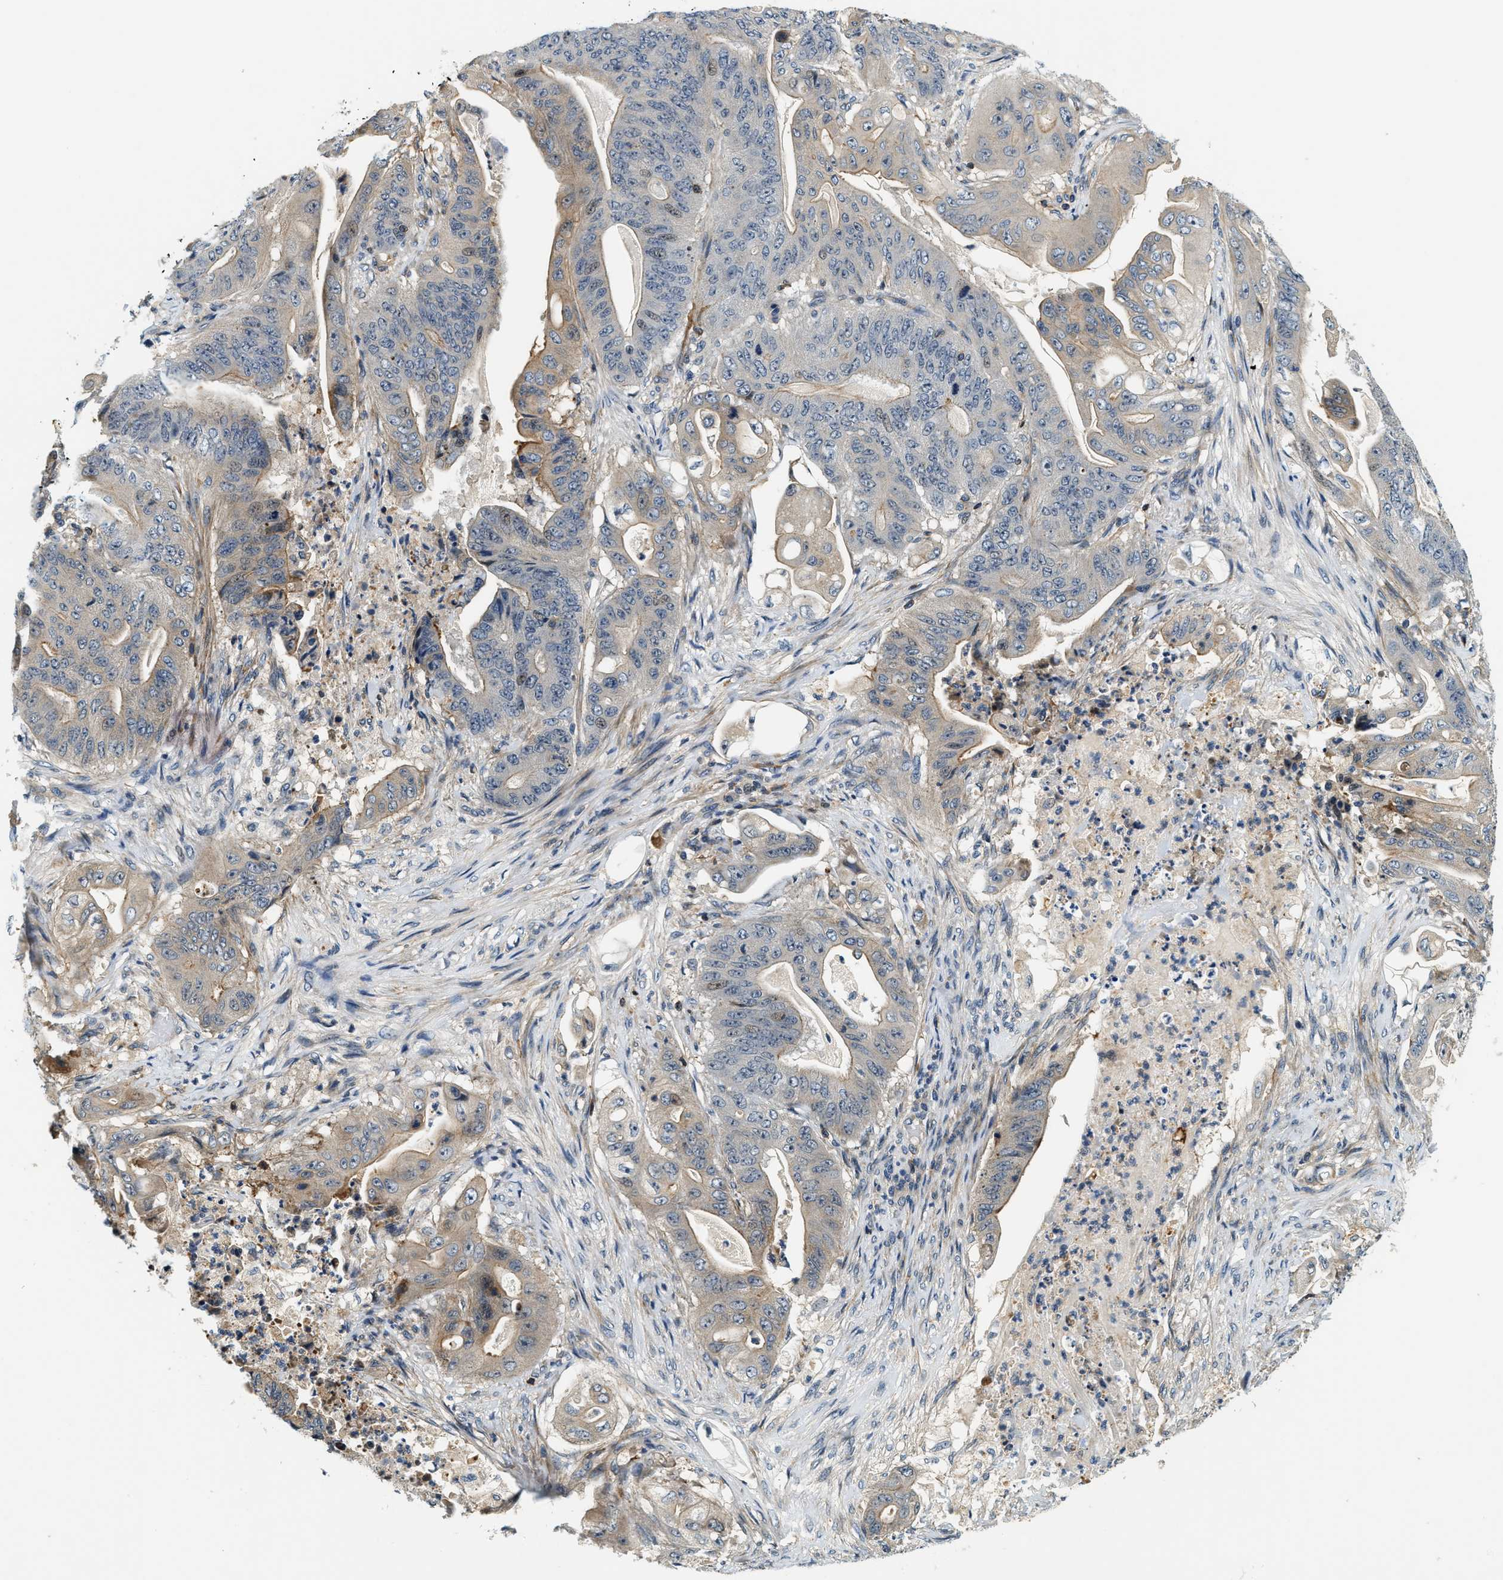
{"staining": {"intensity": "weak", "quantity": "<25%", "location": "cytoplasmic/membranous"}, "tissue": "stomach cancer", "cell_type": "Tumor cells", "image_type": "cancer", "snomed": [{"axis": "morphology", "description": "Adenocarcinoma, NOS"}, {"axis": "topography", "description": "Stomach"}], "caption": "Stomach cancer was stained to show a protein in brown. There is no significant staining in tumor cells. The staining is performed using DAB (3,3'-diaminobenzidine) brown chromogen with nuclei counter-stained in using hematoxylin.", "gene": "SAMD9", "patient": {"sex": "female", "age": 73}}